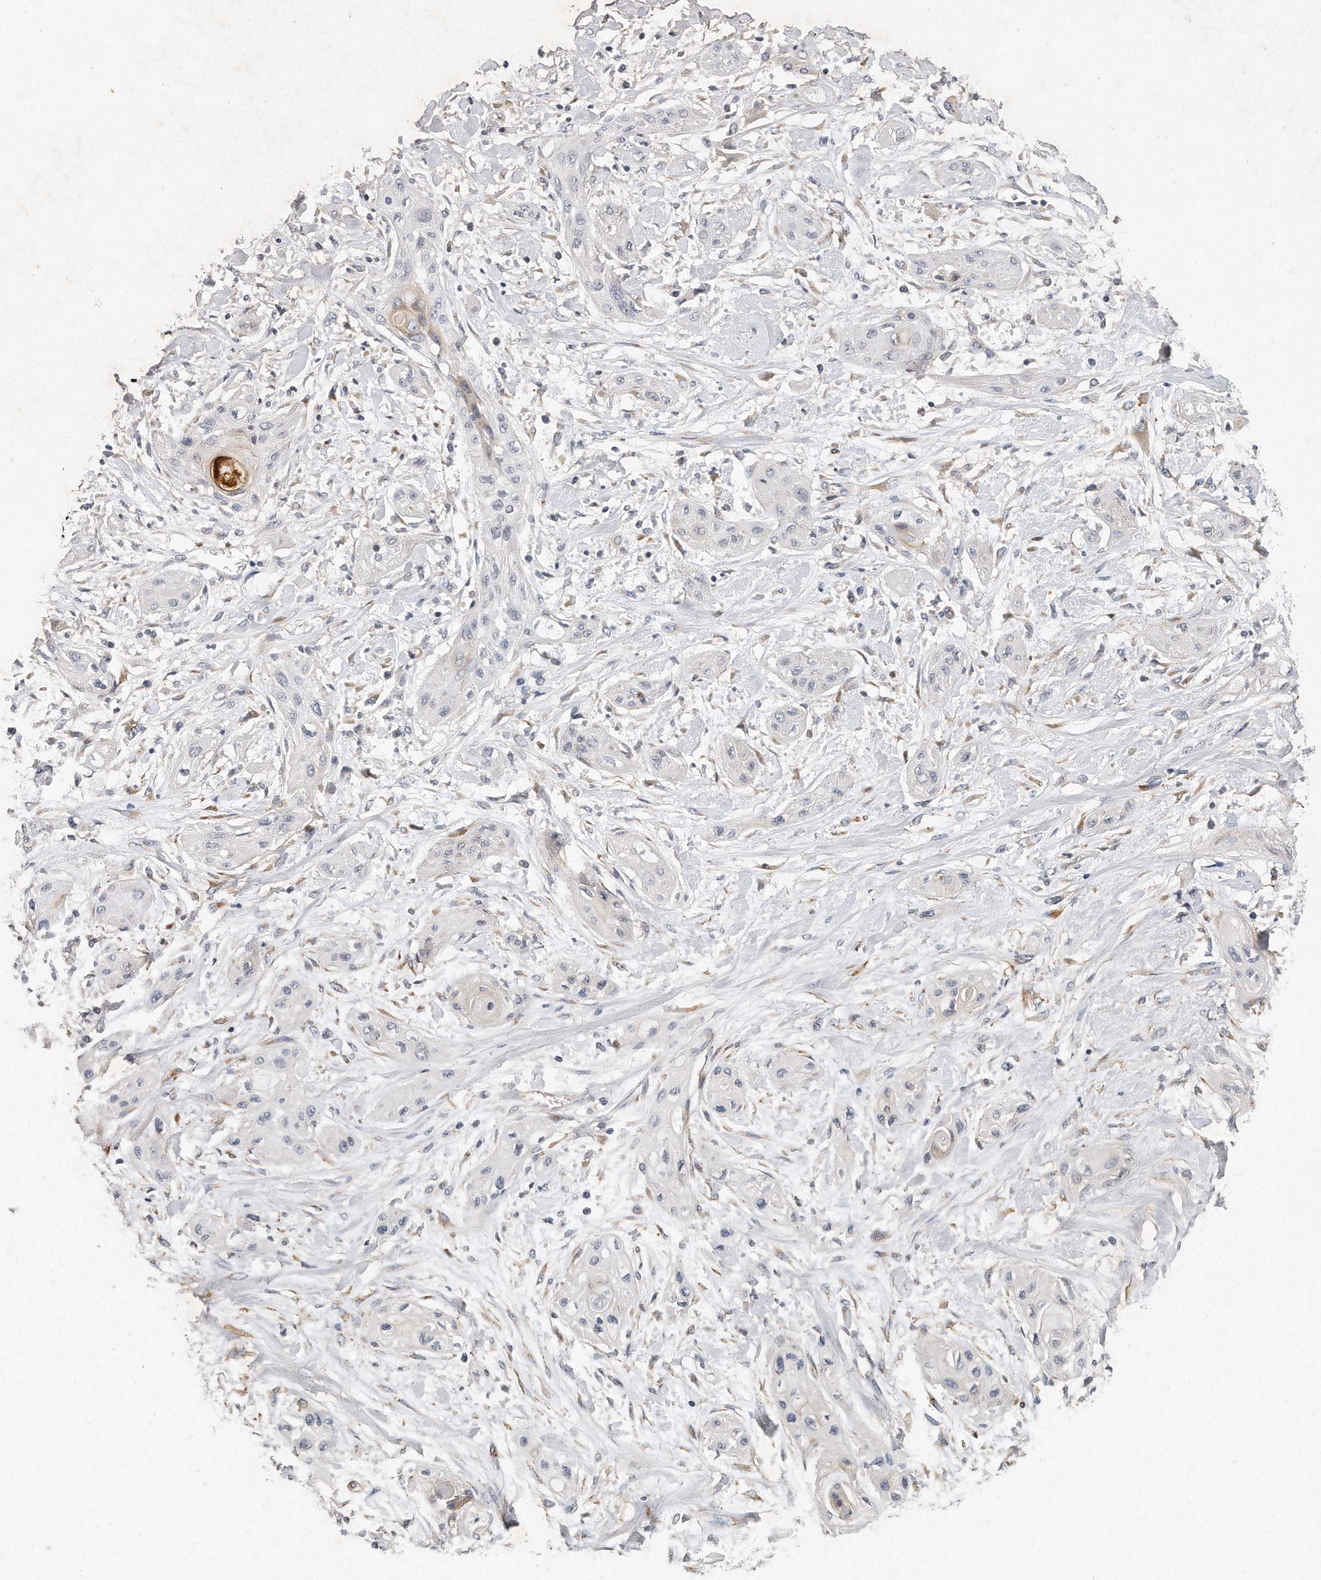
{"staining": {"intensity": "negative", "quantity": "none", "location": "none"}, "tissue": "lung cancer", "cell_type": "Tumor cells", "image_type": "cancer", "snomed": [{"axis": "morphology", "description": "Squamous cell carcinoma, NOS"}, {"axis": "topography", "description": "Lung"}], "caption": "Lung squamous cell carcinoma was stained to show a protein in brown. There is no significant staining in tumor cells. Brightfield microscopy of immunohistochemistry stained with DAB (3,3'-diaminobenzidine) (brown) and hematoxylin (blue), captured at high magnification.", "gene": "TRAPPC14", "patient": {"sex": "female", "age": 47}}